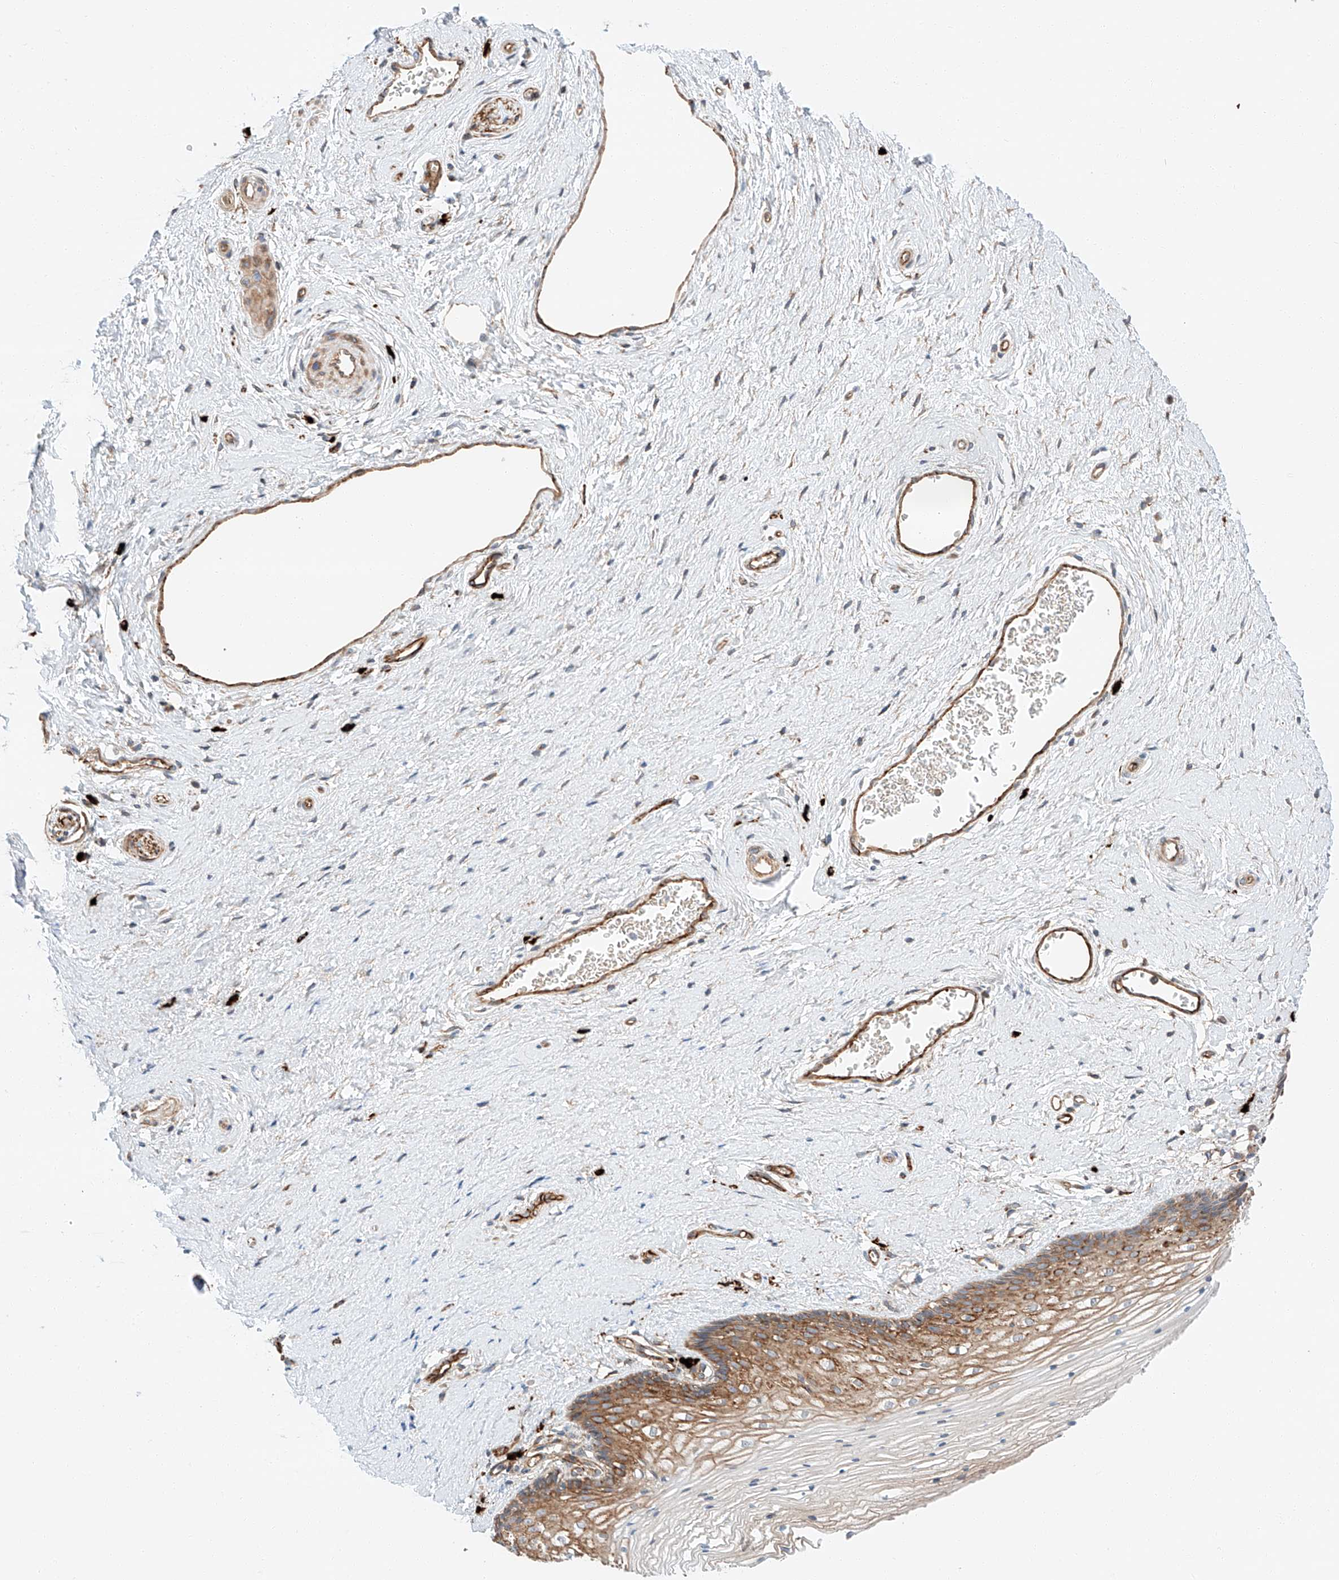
{"staining": {"intensity": "moderate", "quantity": ">75%", "location": "cytoplasmic/membranous"}, "tissue": "vagina", "cell_type": "Squamous epithelial cells", "image_type": "normal", "snomed": [{"axis": "morphology", "description": "Normal tissue, NOS"}, {"axis": "topography", "description": "Vagina"}], "caption": "DAB immunohistochemical staining of benign vagina reveals moderate cytoplasmic/membranous protein positivity in approximately >75% of squamous epithelial cells. The staining is performed using DAB brown chromogen to label protein expression. The nuclei are counter-stained blue using hematoxylin.", "gene": "MINDY4", "patient": {"sex": "female", "age": 46}}